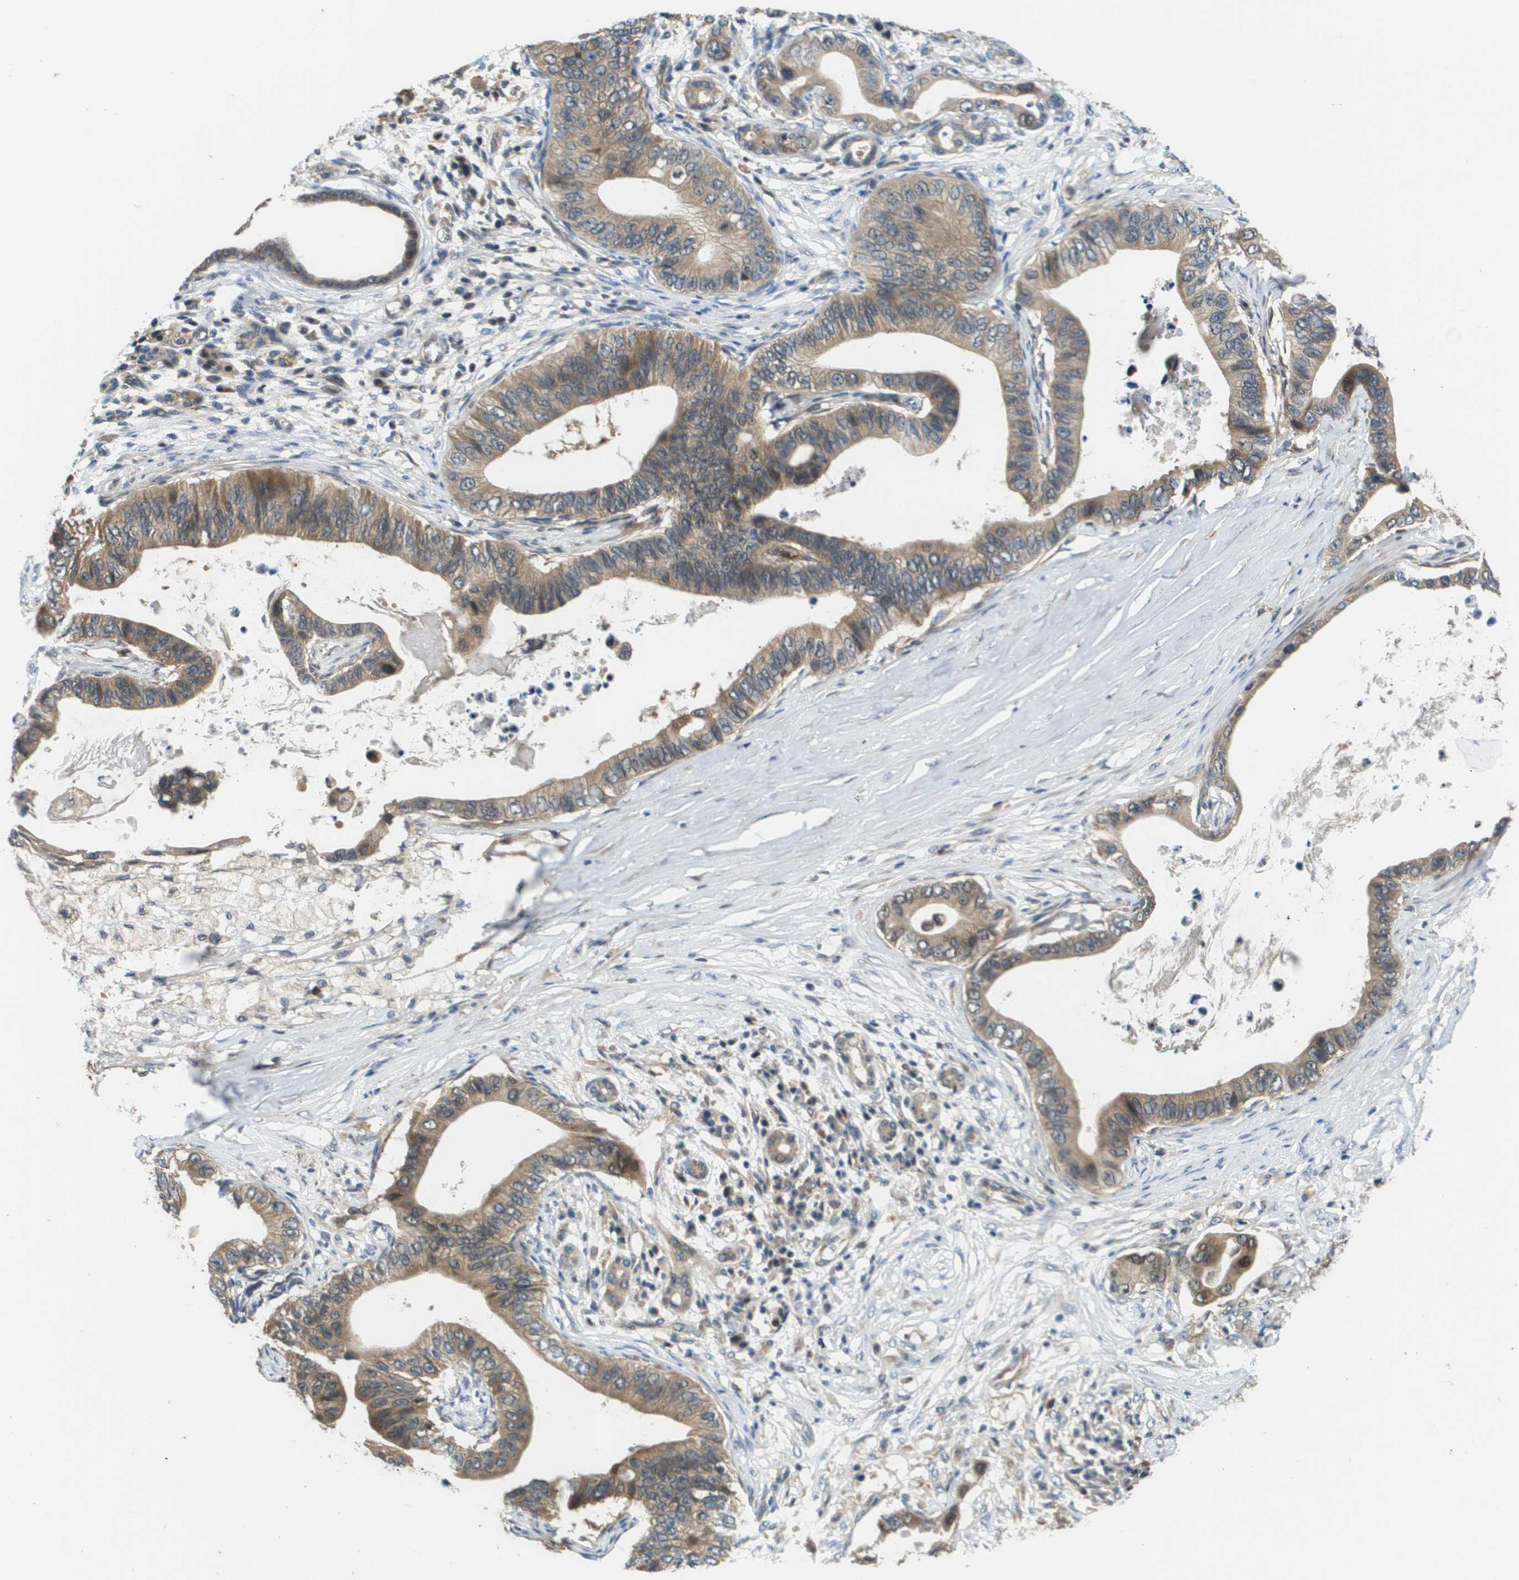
{"staining": {"intensity": "weak", "quantity": ">75%", "location": "cytoplasmic/membranous"}, "tissue": "pancreatic cancer", "cell_type": "Tumor cells", "image_type": "cancer", "snomed": [{"axis": "morphology", "description": "Adenocarcinoma, NOS"}, {"axis": "topography", "description": "Pancreas"}], "caption": "Immunohistochemistry image of pancreatic adenocarcinoma stained for a protein (brown), which shows low levels of weak cytoplasmic/membranous expression in about >75% of tumor cells.", "gene": "RBM38", "patient": {"sex": "male", "age": 77}}